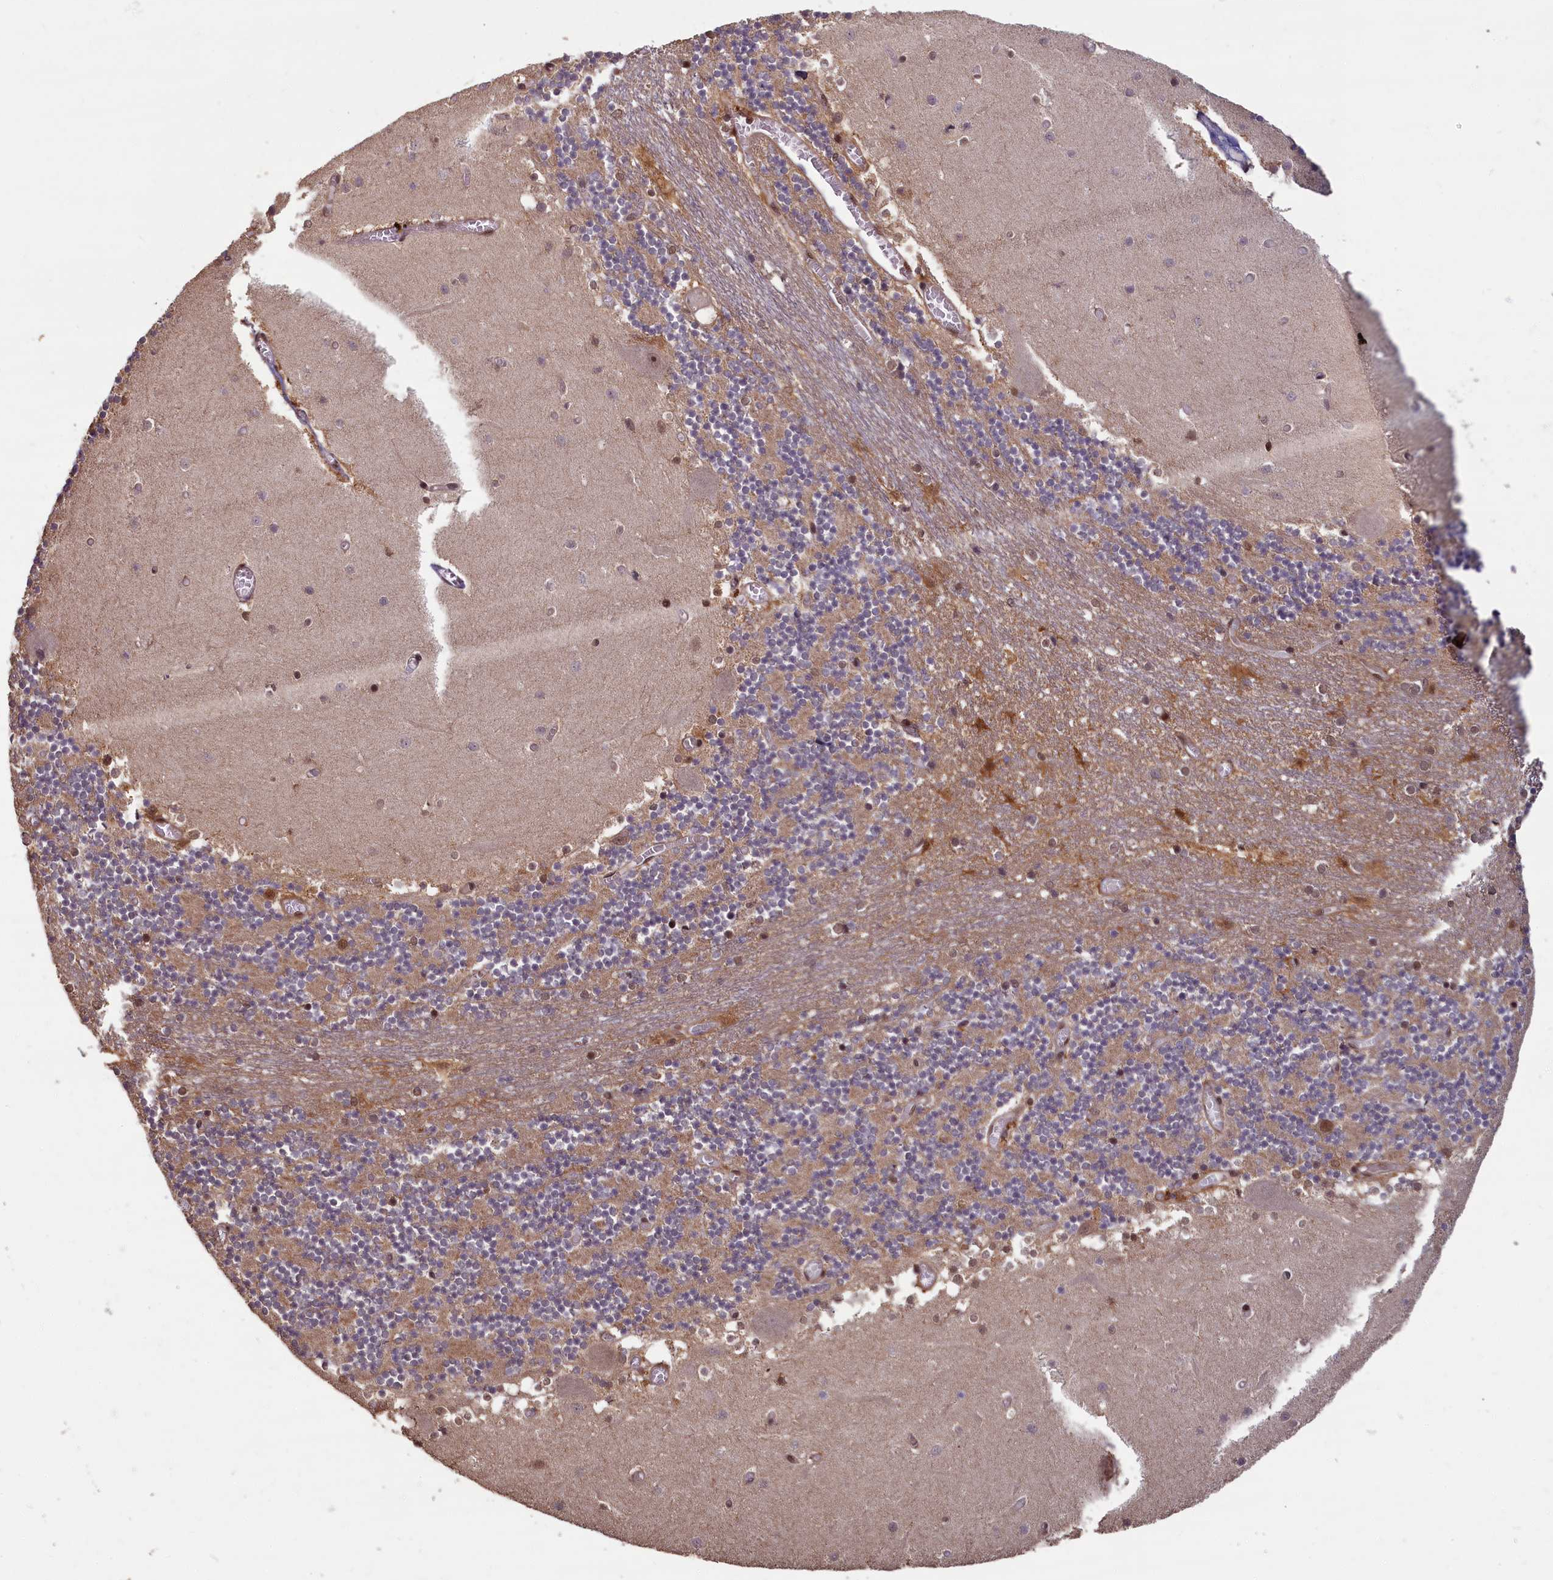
{"staining": {"intensity": "weak", "quantity": "25%-75%", "location": "cytoplasmic/membranous"}, "tissue": "cerebellum", "cell_type": "Cells in granular layer", "image_type": "normal", "snomed": [{"axis": "morphology", "description": "Normal tissue, NOS"}, {"axis": "topography", "description": "Cerebellum"}], "caption": "DAB immunohistochemical staining of unremarkable cerebellum displays weak cytoplasmic/membranous protein positivity in about 25%-75% of cells in granular layer. (DAB (3,3'-diaminobenzidine) IHC, brown staining for protein, blue staining for nuclei).", "gene": "HIF3A", "patient": {"sex": "female", "age": 28}}